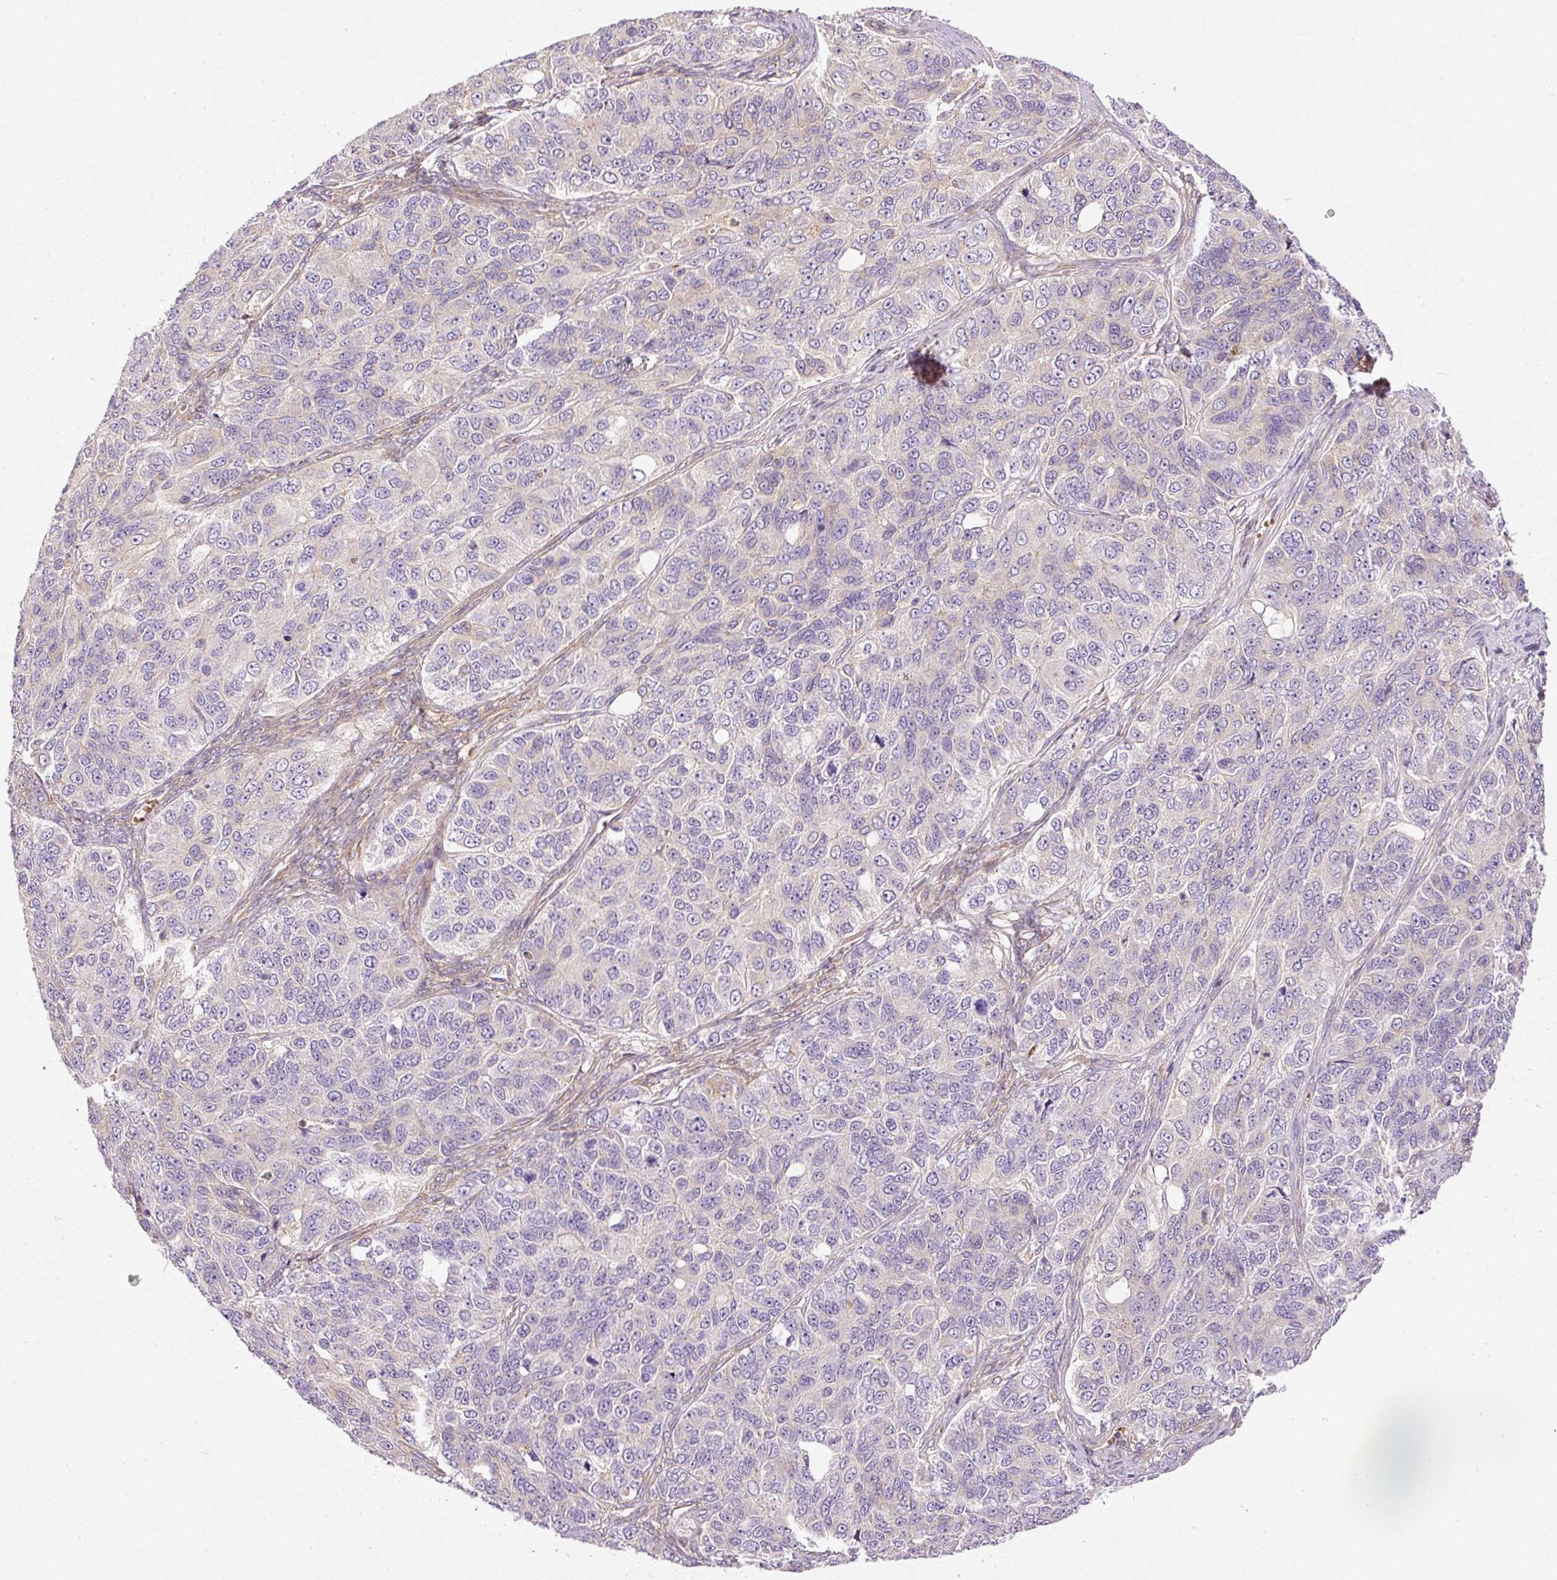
{"staining": {"intensity": "negative", "quantity": "none", "location": "none"}, "tissue": "ovarian cancer", "cell_type": "Tumor cells", "image_type": "cancer", "snomed": [{"axis": "morphology", "description": "Carcinoma, endometroid"}, {"axis": "topography", "description": "Ovary"}], "caption": "Histopathology image shows no protein expression in tumor cells of ovarian endometroid carcinoma tissue.", "gene": "TBC1D2B", "patient": {"sex": "female", "age": 51}}